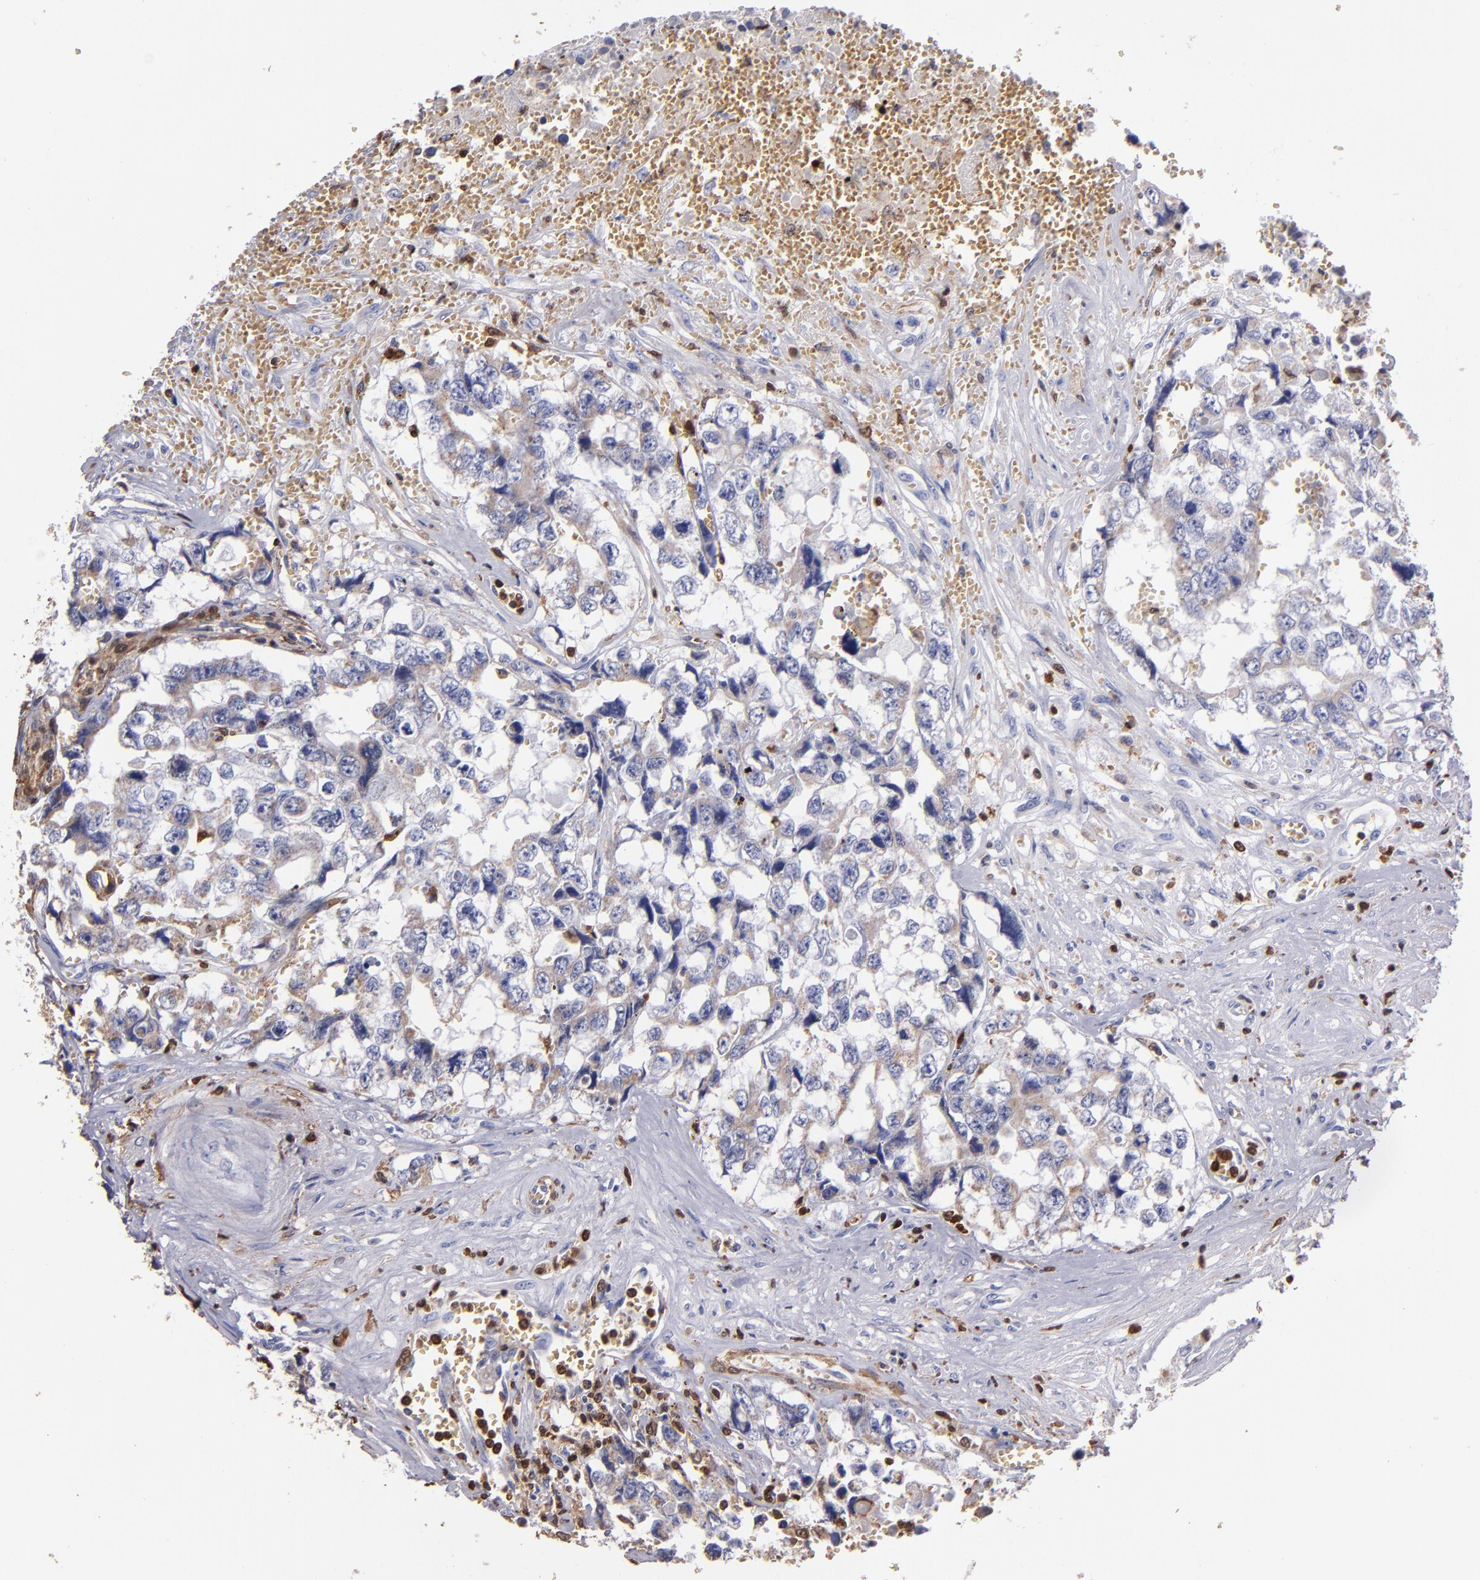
{"staining": {"intensity": "weak", "quantity": "<25%", "location": "cytoplasmic/membranous"}, "tissue": "testis cancer", "cell_type": "Tumor cells", "image_type": "cancer", "snomed": [{"axis": "morphology", "description": "Carcinoma, Embryonal, NOS"}, {"axis": "topography", "description": "Testis"}], "caption": "Immunohistochemical staining of human testis embryonal carcinoma reveals no significant expression in tumor cells.", "gene": "S100A4", "patient": {"sex": "male", "age": 31}}